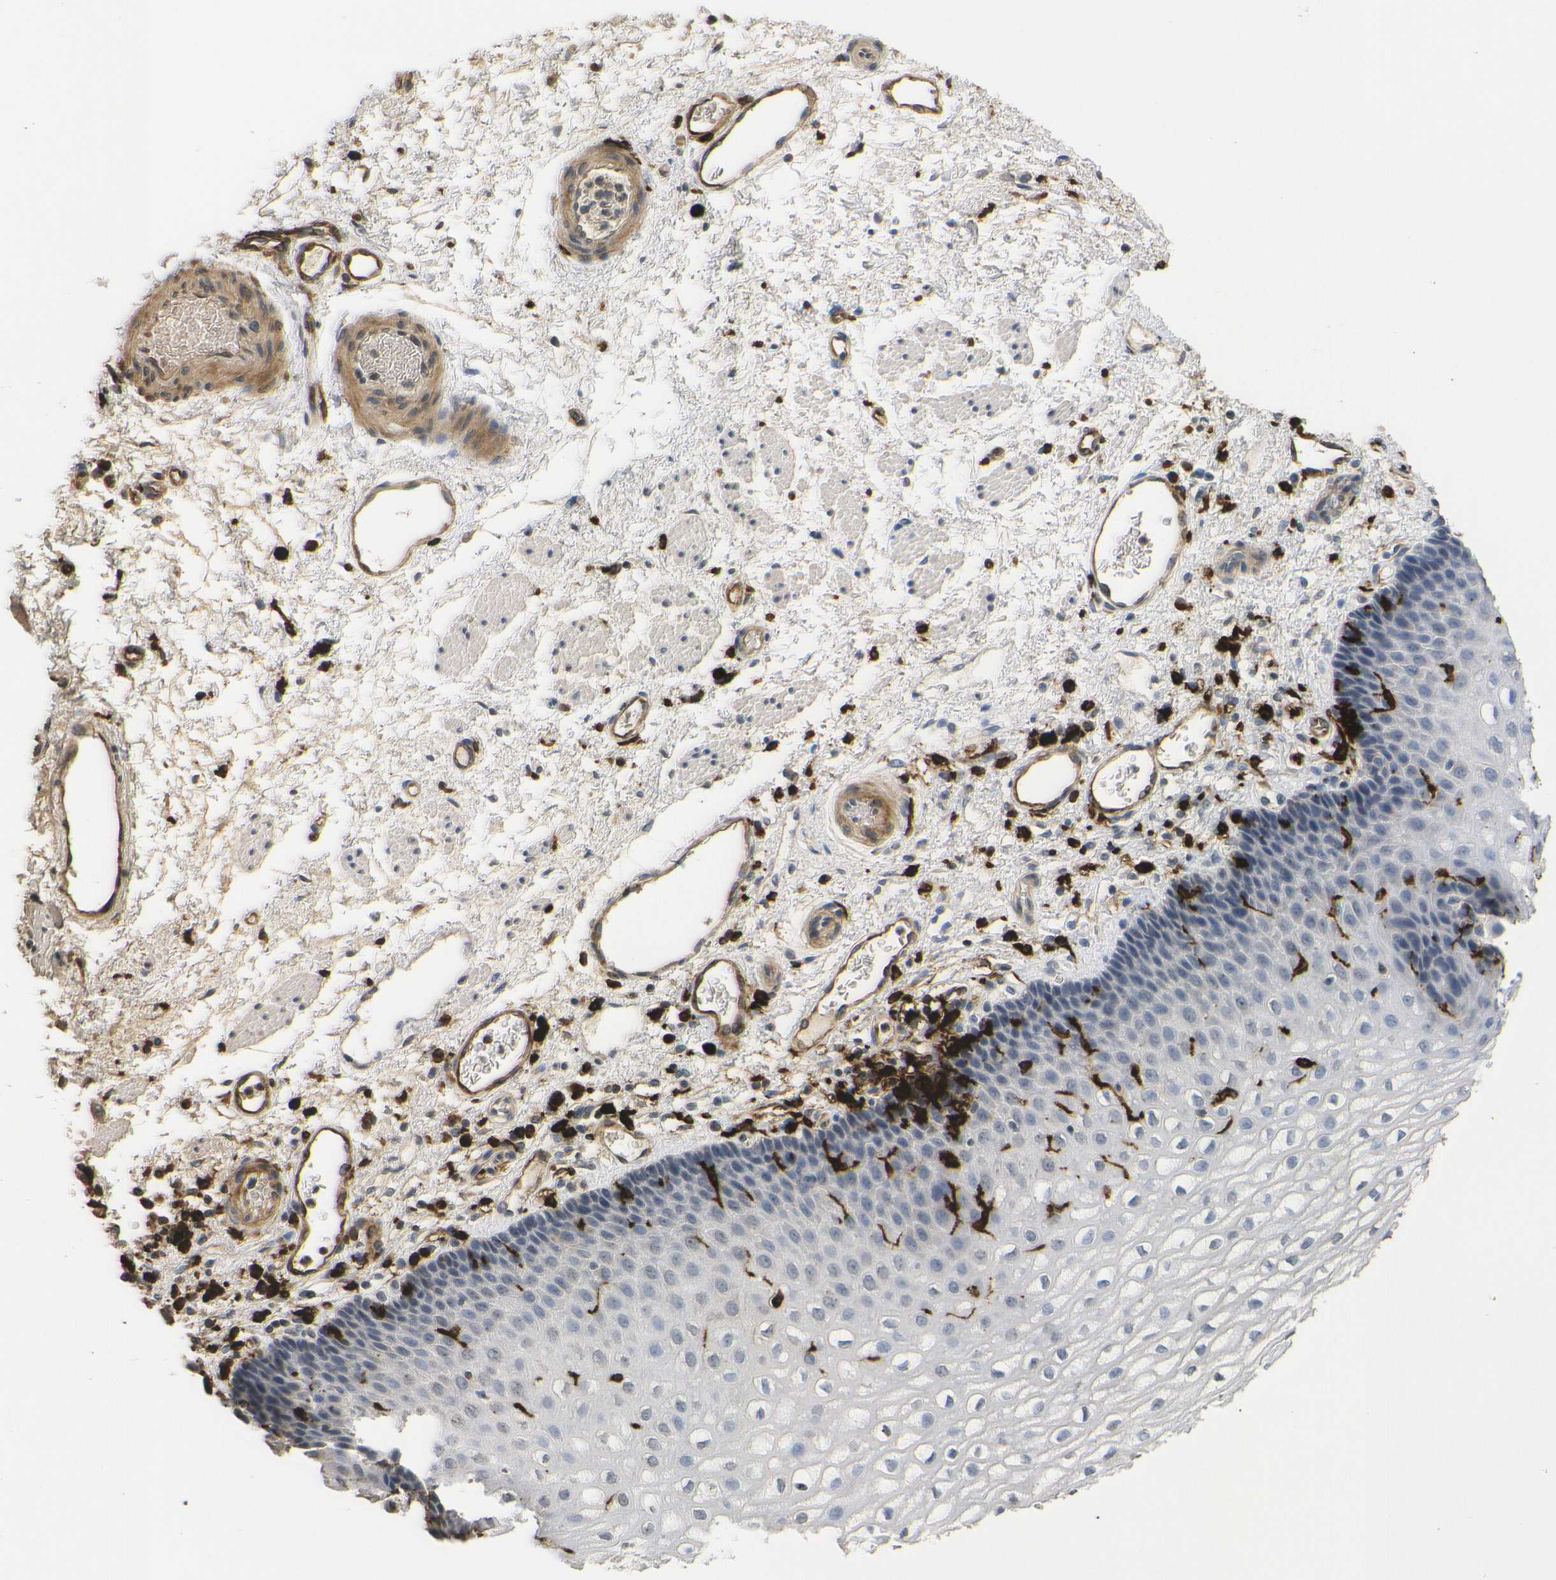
{"staining": {"intensity": "negative", "quantity": "none", "location": "none"}, "tissue": "esophagus", "cell_type": "Squamous epithelial cells", "image_type": "normal", "snomed": [{"axis": "morphology", "description": "Normal tissue, NOS"}, {"axis": "topography", "description": "Esophagus"}], "caption": "High power microscopy image of an IHC photomicrograph of normal esophagus, revealing no significant staining in squamous epithelial cells.", "gene": "HLA", "patient": {"sex": "male", "age": 54}}